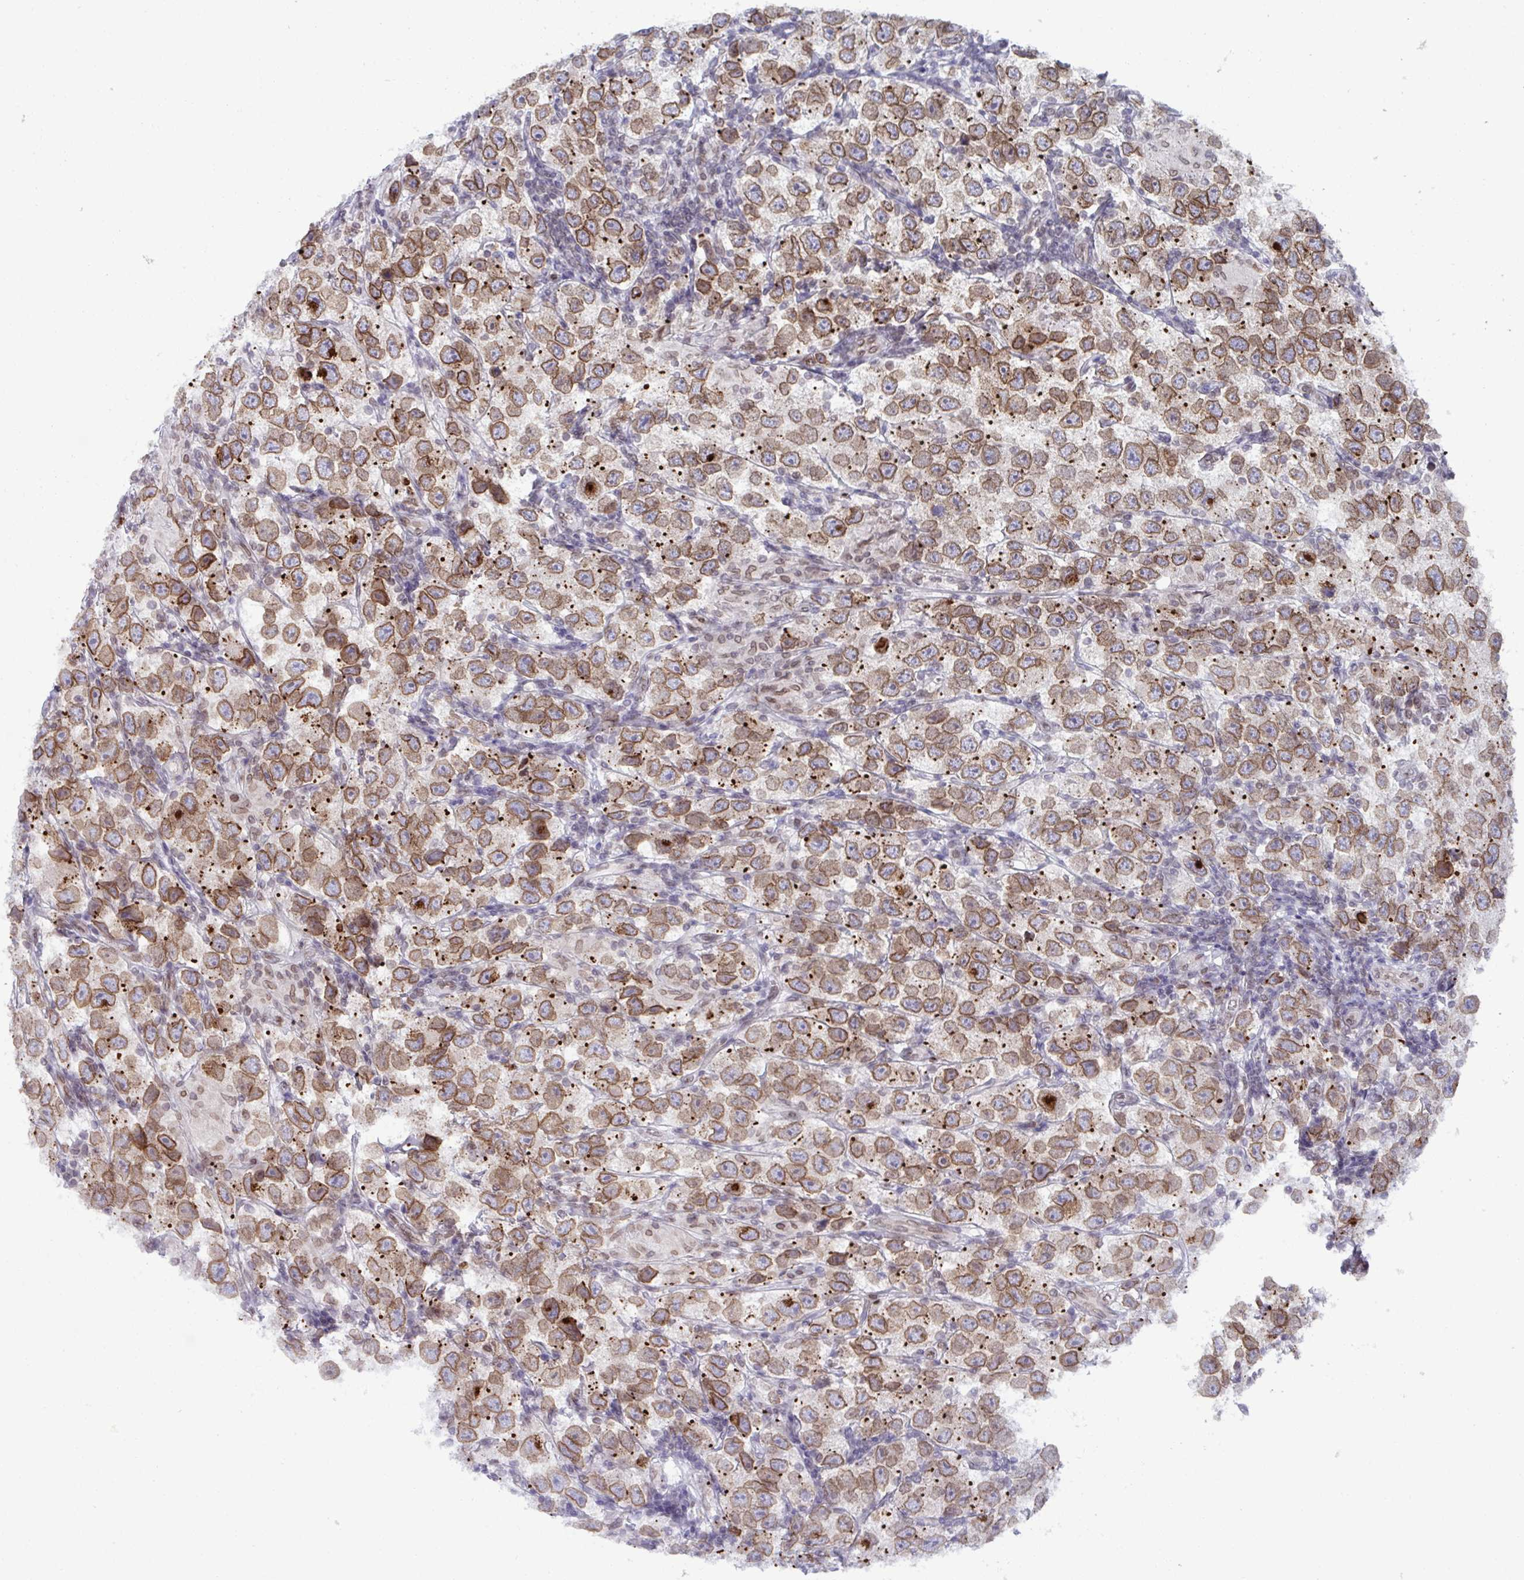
{"staining": {"intensity": "moderate", "quantity": ">75%", "location": "cytoplasmic/membranous,nuclear"}, "tissue": "testis cancer", "cell_type": "Tumor cells", "image_type": "cancer", "snomed": [{"axis": "morphology", "description": "Seminoma, NOS"}, {"axis": "topography", "description": "Testis"}], "caption": "Immunohistochemistry (IHC) micrograph of neoplastic tissue: testis cancer (seminoma) stained using IHC shows medium levels of moderate protein expression localized specifically in the cytoplasmic/membranous and nuclear of tumor cells, appearing as a cytoplasmic/membranous and nuclear brown color.", "gene": "RANBP2", "patient": {"sex": "male", "age": 26}}